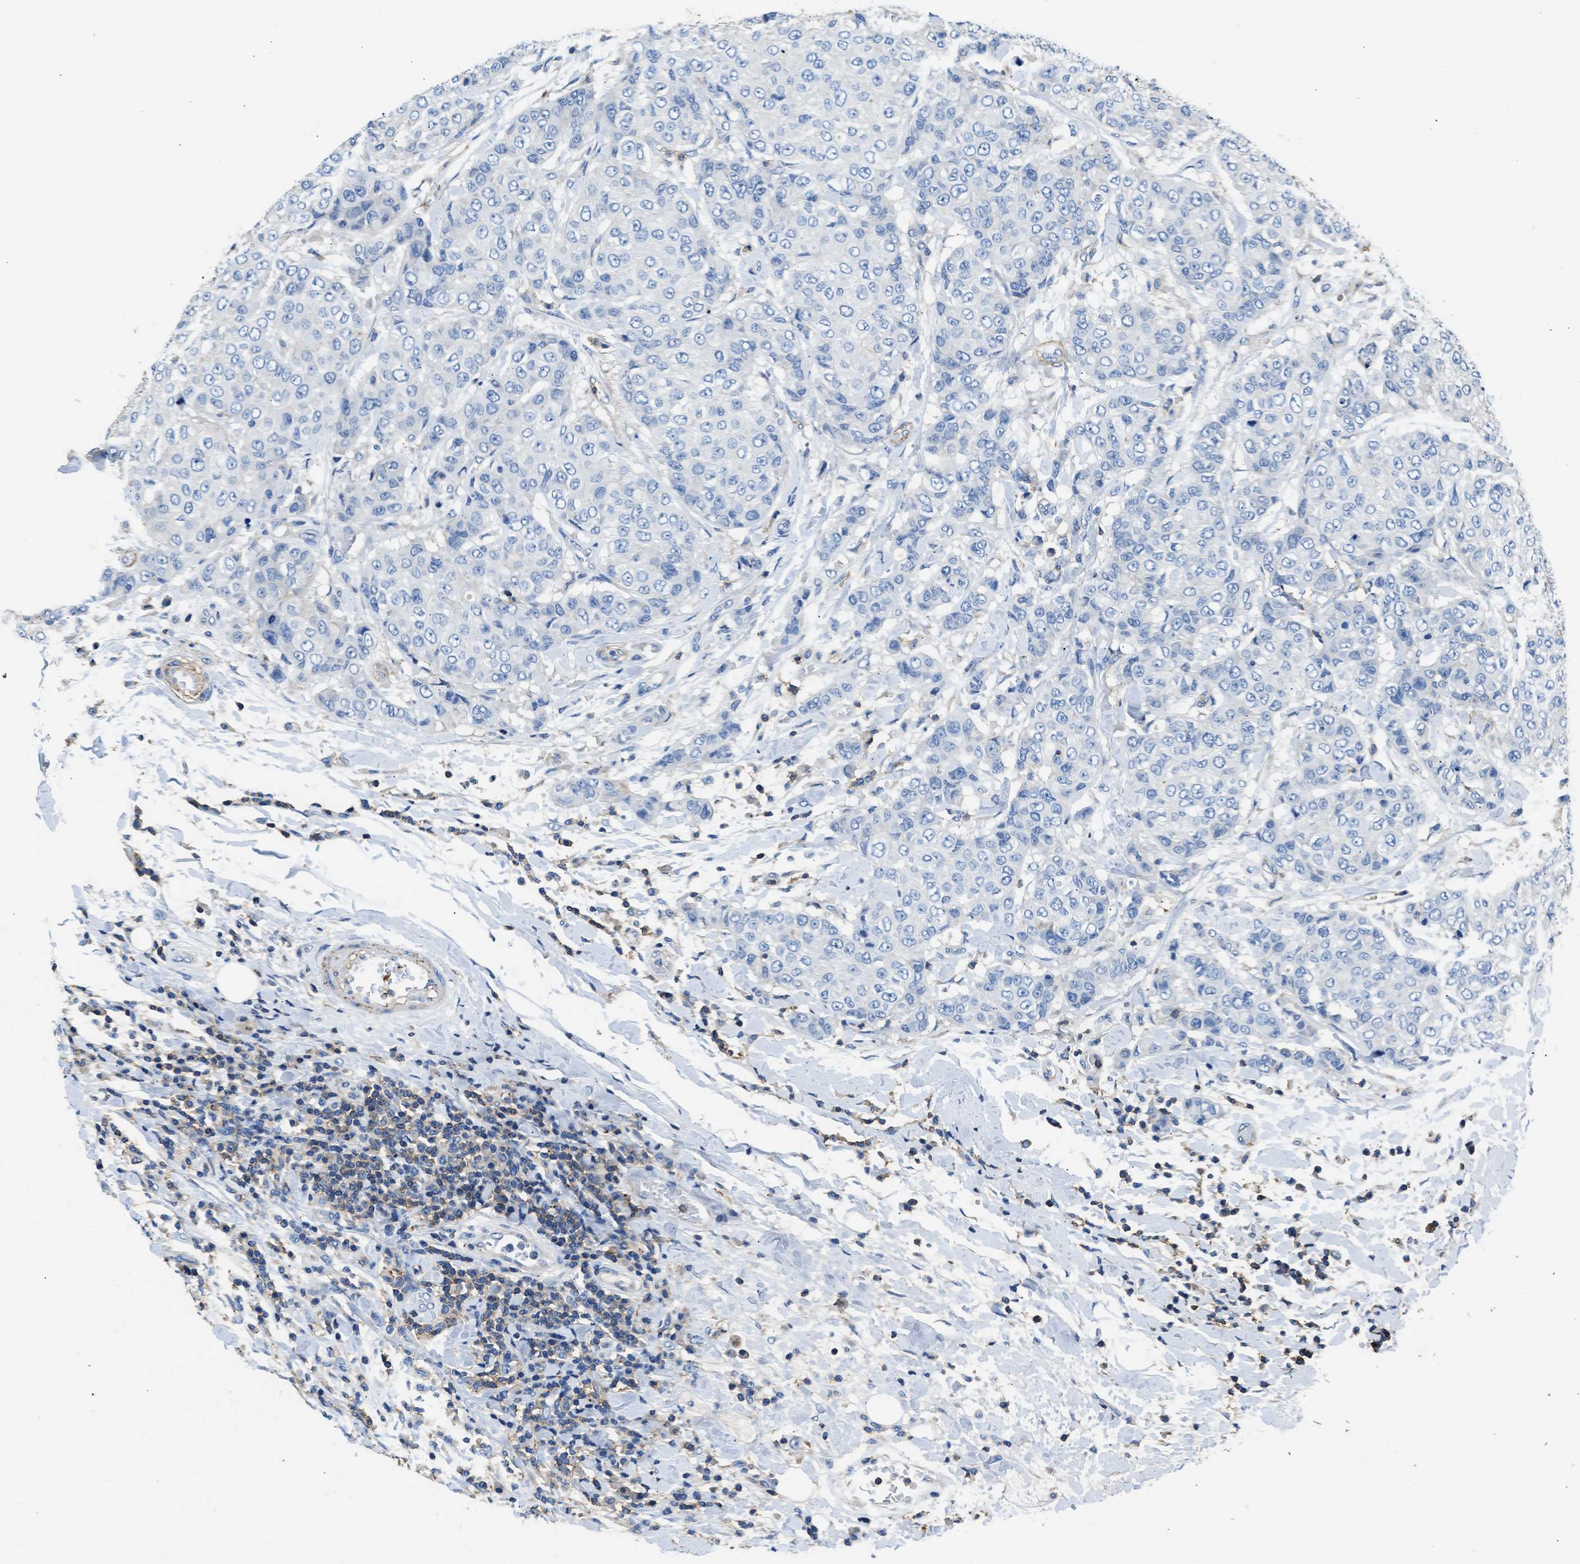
{"staining": {"intensity": "negative", "quantity": "none", "location": "none"}, "tissue": "breast cancer", "cell_type": "Tumor cells", "image_type": "cancer", "snomed": [{"axis": "morphology", "description": "Duct carcinoma"}, {"axis": "topography", "description": "Breast"}], "caption": "DAB (3,3'-diaminobenzidine) immunohistochemical staining of human breast cancer (invasive ductal carcinoma) displays no significant positivity in tumor cells. (Brightfield microscopy of DAB immunohistochemistry at high magnification).", "gene": "KCNQ4", "patient": {"sex": "female", "age": 27}}